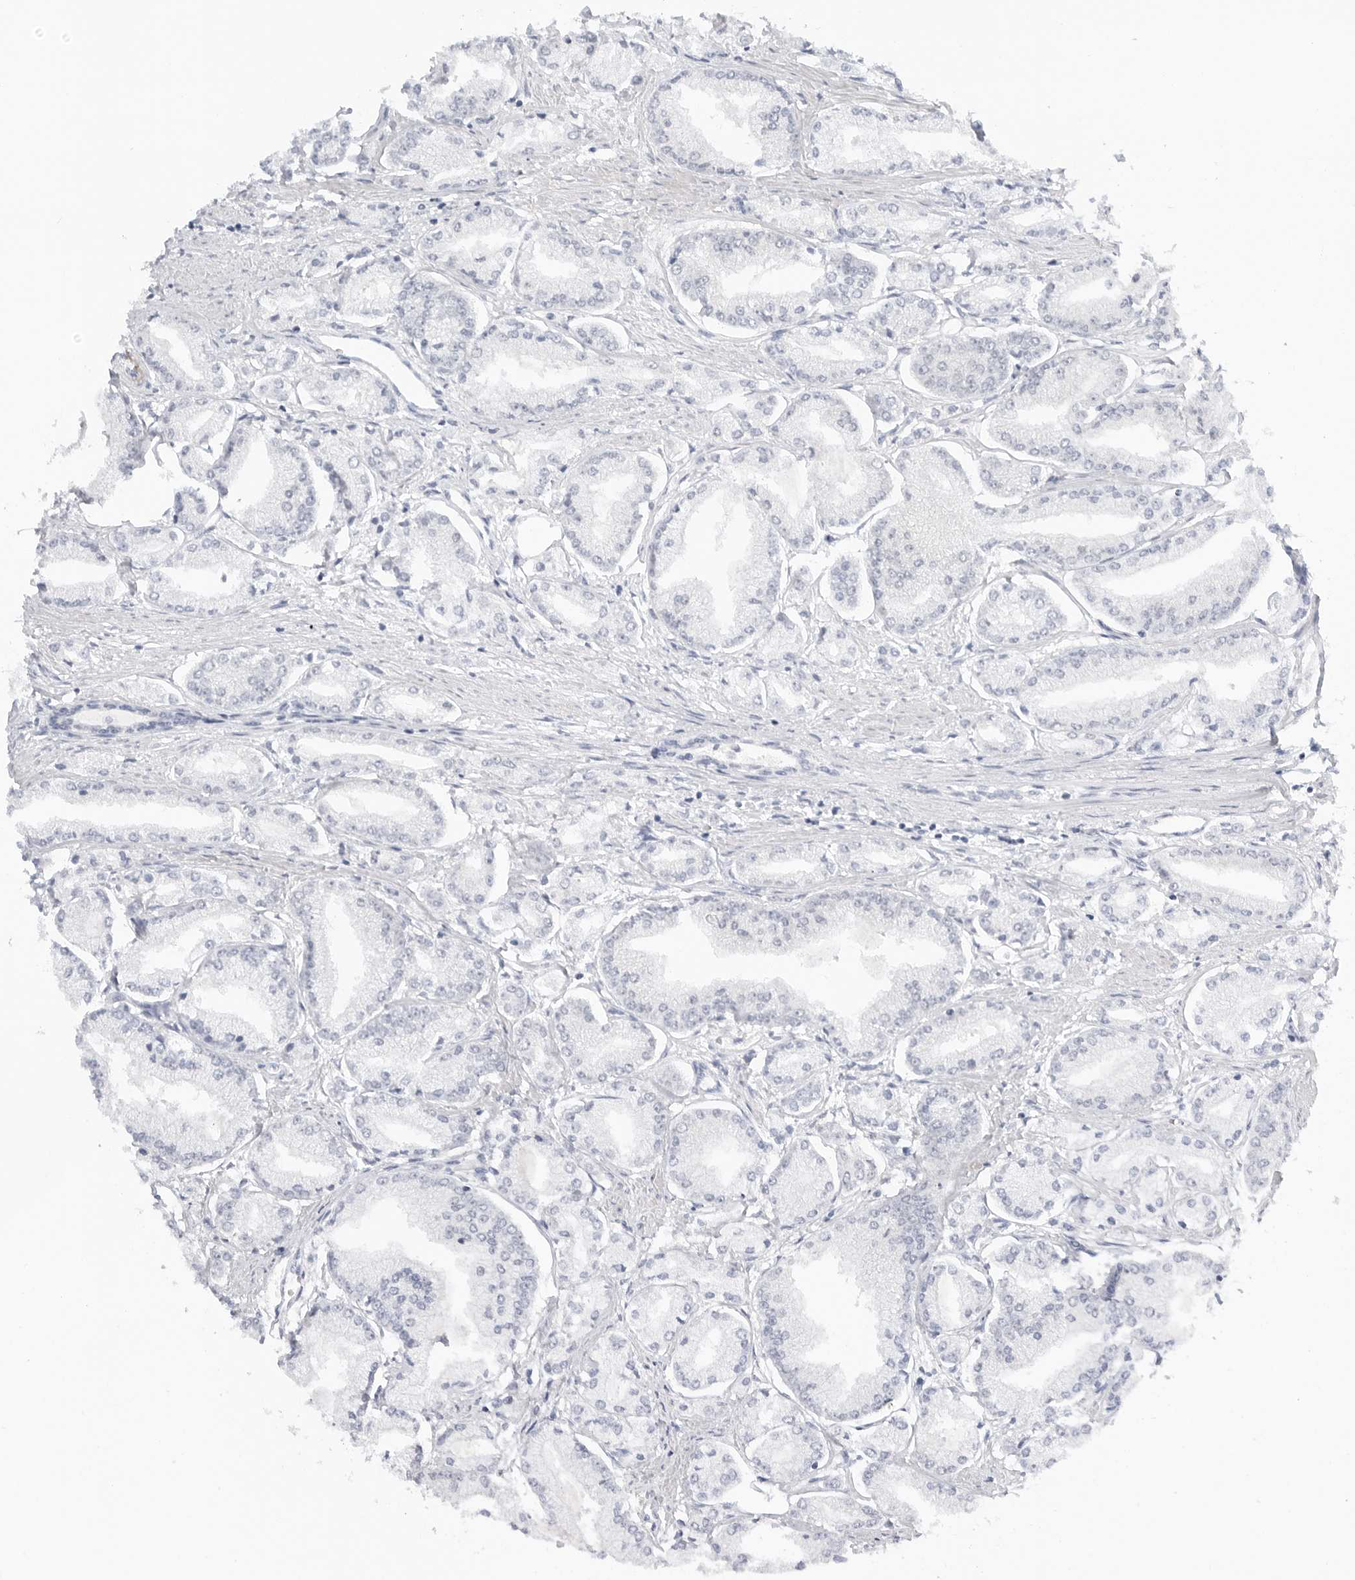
{"staining": {"intensity": "negative", "quantity": "none", "location": "none"}, "tissue": "prostate cancer", "cell_type": "Tumor cells", "image_type": "cancer", "snomed": [{"axis": "morphology", "description": "Adenocarcinoma, Low grade"}, {"axis": "topography", "description": "Prostate"}], "caption": "A high-resolution micrograph shows IHC staining of prostate cancer, which reveals no significant expression in tumor cells.", "gene": "MAP2K5", "patient": {"sex": "male", "age": 52}}